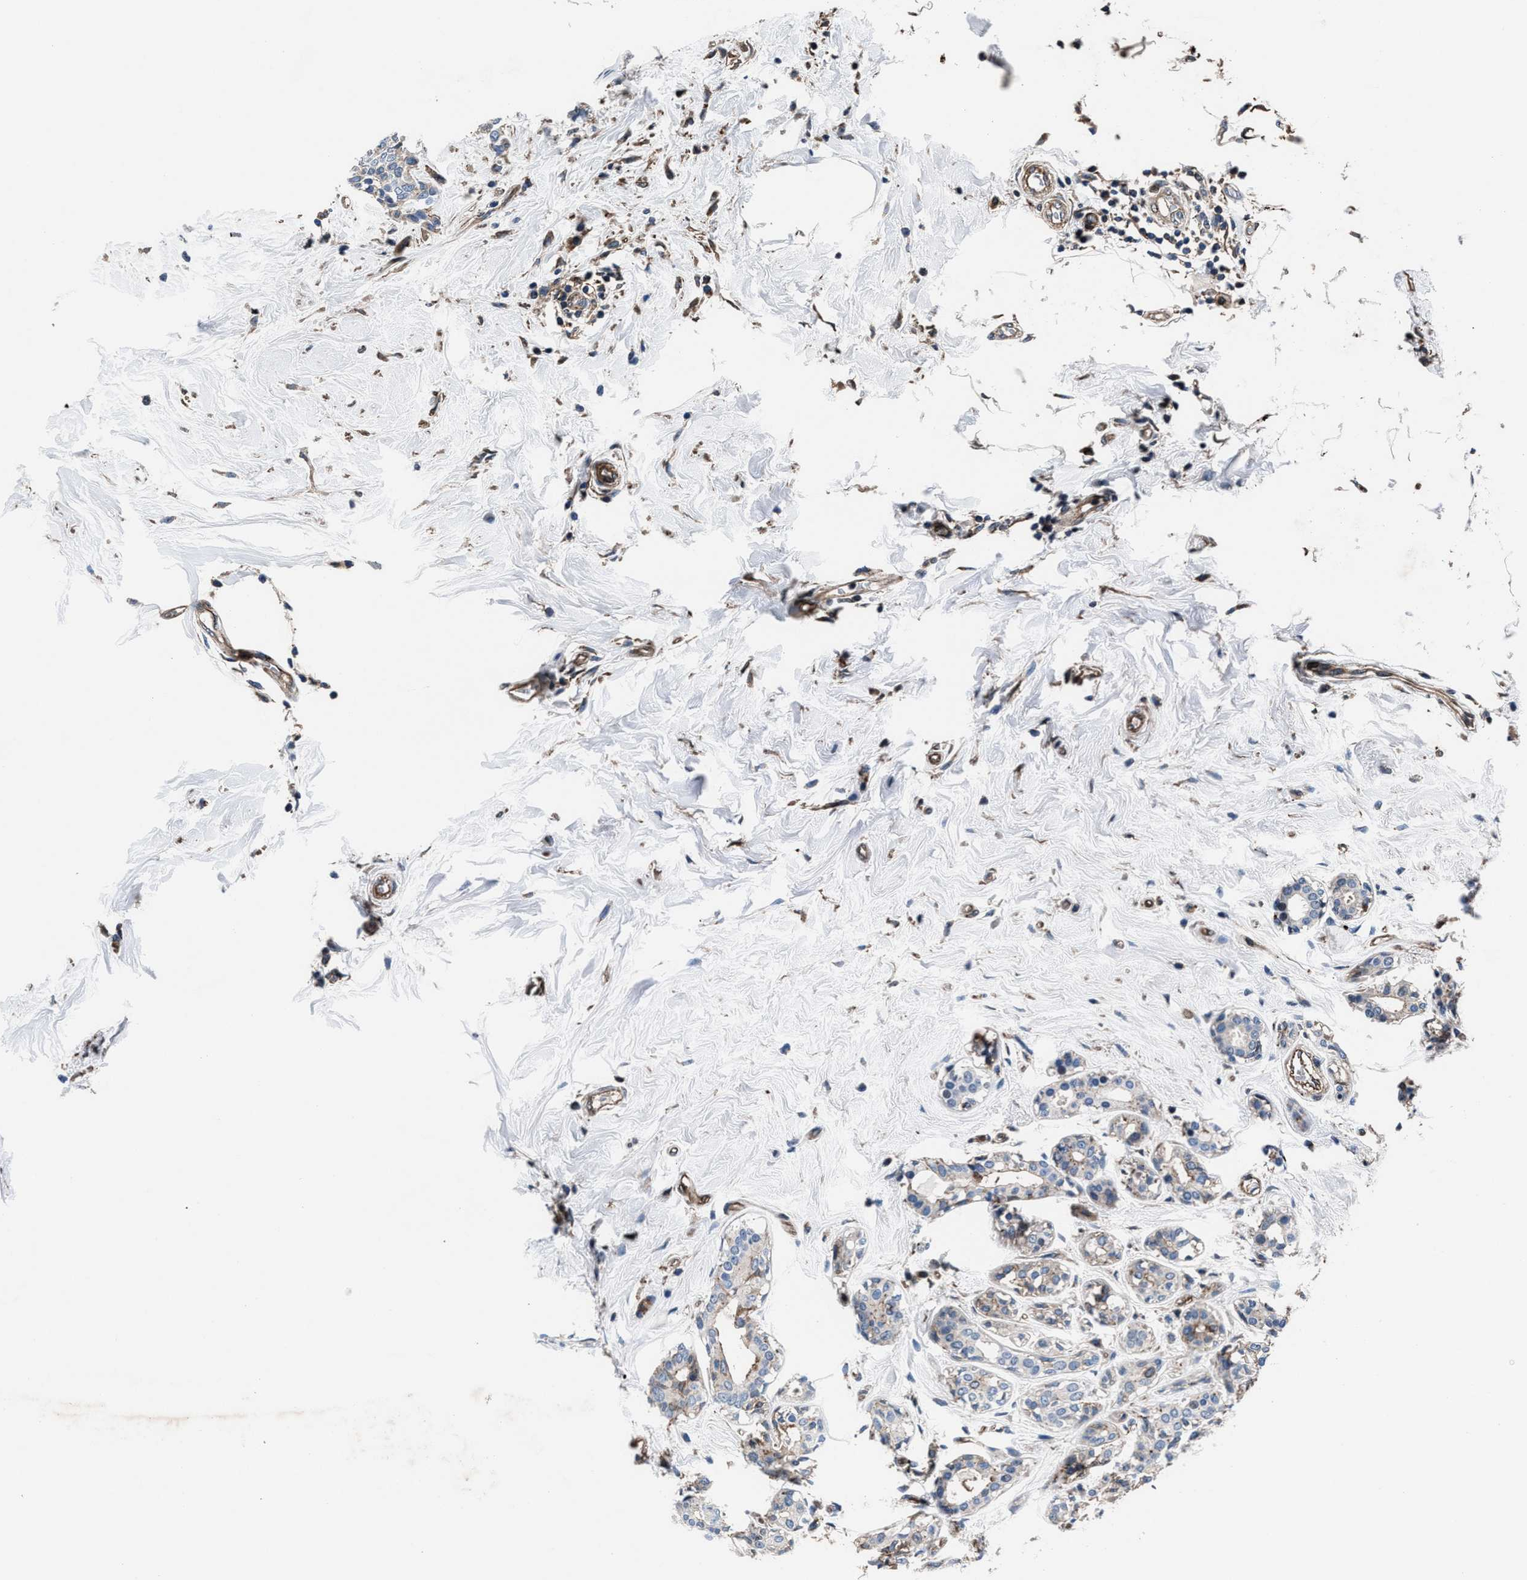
{"staining": {"intensity": "negative", "quantity": "none", "location": "none"}, "tissue": "breast cancer", "cell_type": "Tumor cells", "image_type": "cancer", "snomed": [{"axis": "morphology", "description": "Duct carcinoma"}, {"axis": "topography", "description": "Breast"}], "caption": "Histopathology image shows no protein positivity in tumor cells of breast cancer (infiltrating ductal carcinoma) tissue.", "gene": "MFSD11", "patient": {"sex": "female", "age": 55}}